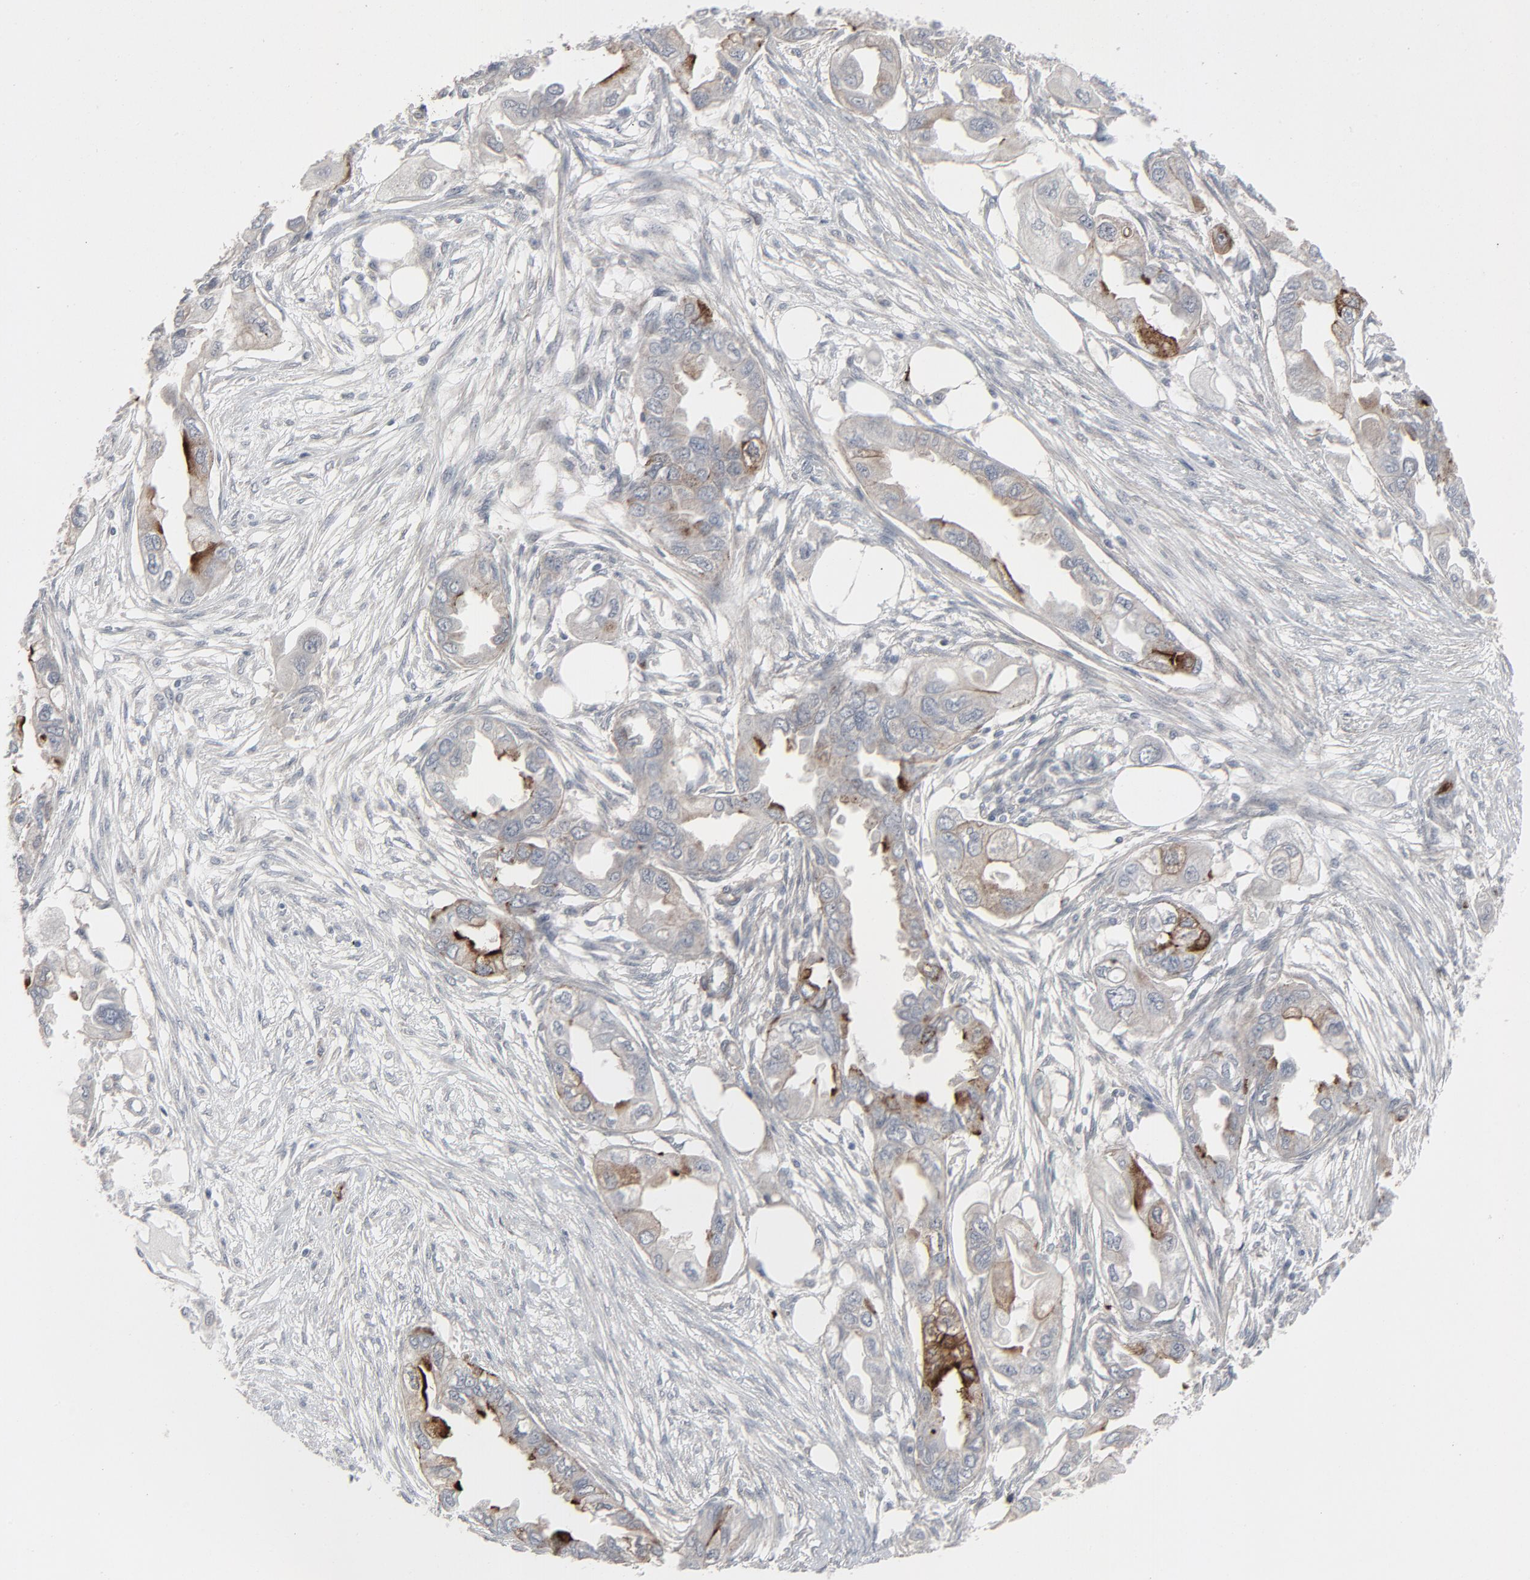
{"staining": {"intensity": "strong", "quantity": "<25%", "location": "cytoplasmic/membranous"}, "tissue": "endometrial cancer", "cell_type": "Tumor cells", "image_type": "cancer", "snomed": [{"axis": "morphology", "description": "Adenocarcinoma, NOS"}, {"axis": "topography", "description": "Endometrium"}], "caption": "Strong cytoplasmic/membranous positivity is seen in about <25% of tumor cells in endometrial cancer (adenocarcinoma).", "gene": "NEUROD1", "patient": {"sex": "female", "age": 67}}